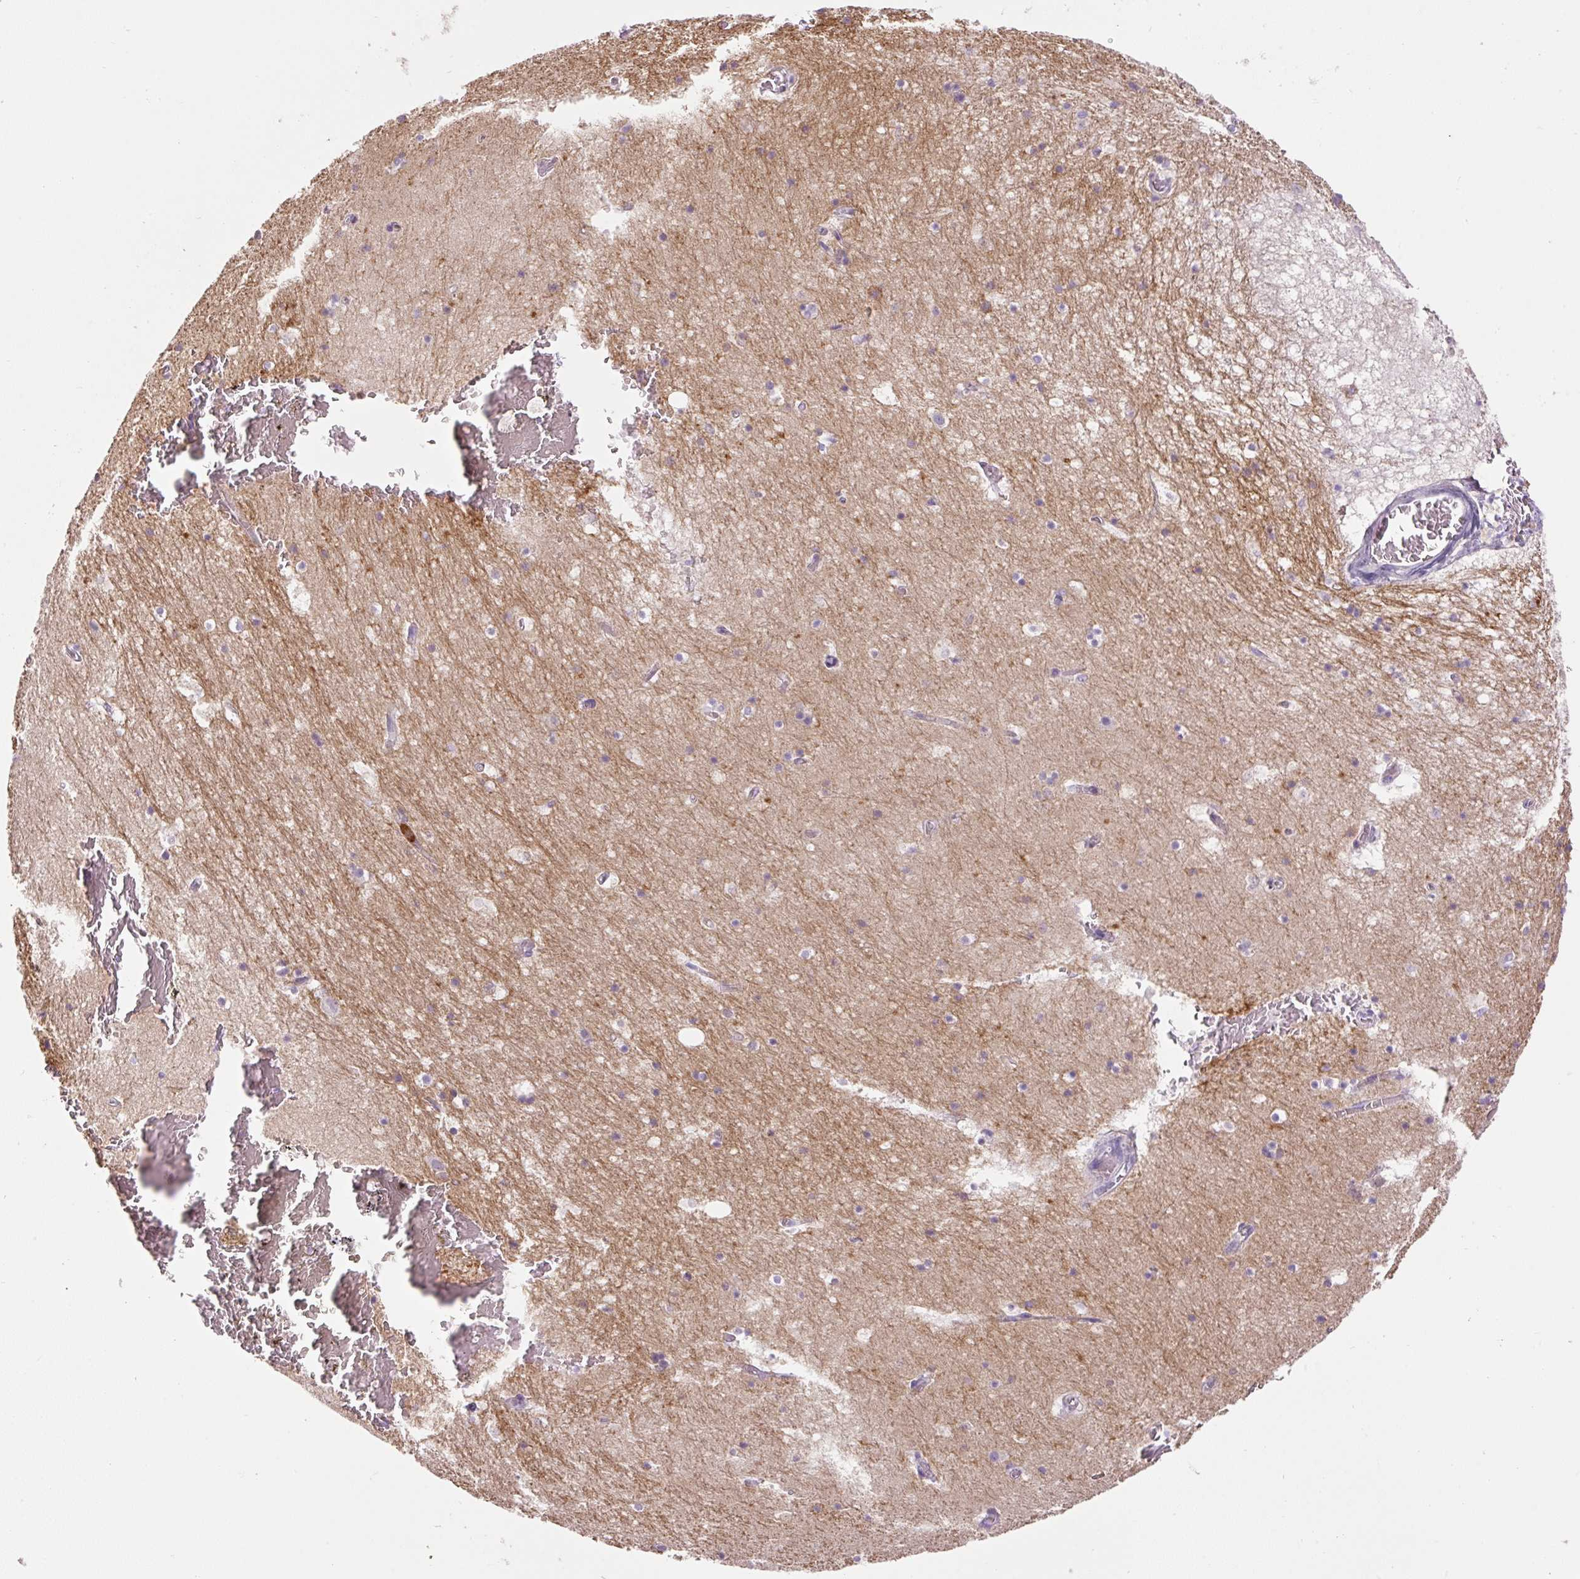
{"staining": {"intensity": "negative", "quantity": "none", "location": "none"}, "tissue": "hippocampus", "cell_type": "Glial cells", "image_type": "normal", "snomed": [{"axis": "morphology", "description": "Normal tissue, NOS"}, {"axis": "topography", "description": "Hippocampus"}], "caption": "Histopathology image shows no significant protein positivity in glial cells of unremarkable hippocampus. The staining was performed using DAB (3,3'-diaminobenzidine) to visualize the protein expression in brown, while the nuclei were stained in blue with hematoxylin (Magnification: 20x).", "gene": "TDRD15", "patient": {"sex": "female", "age": 52}}